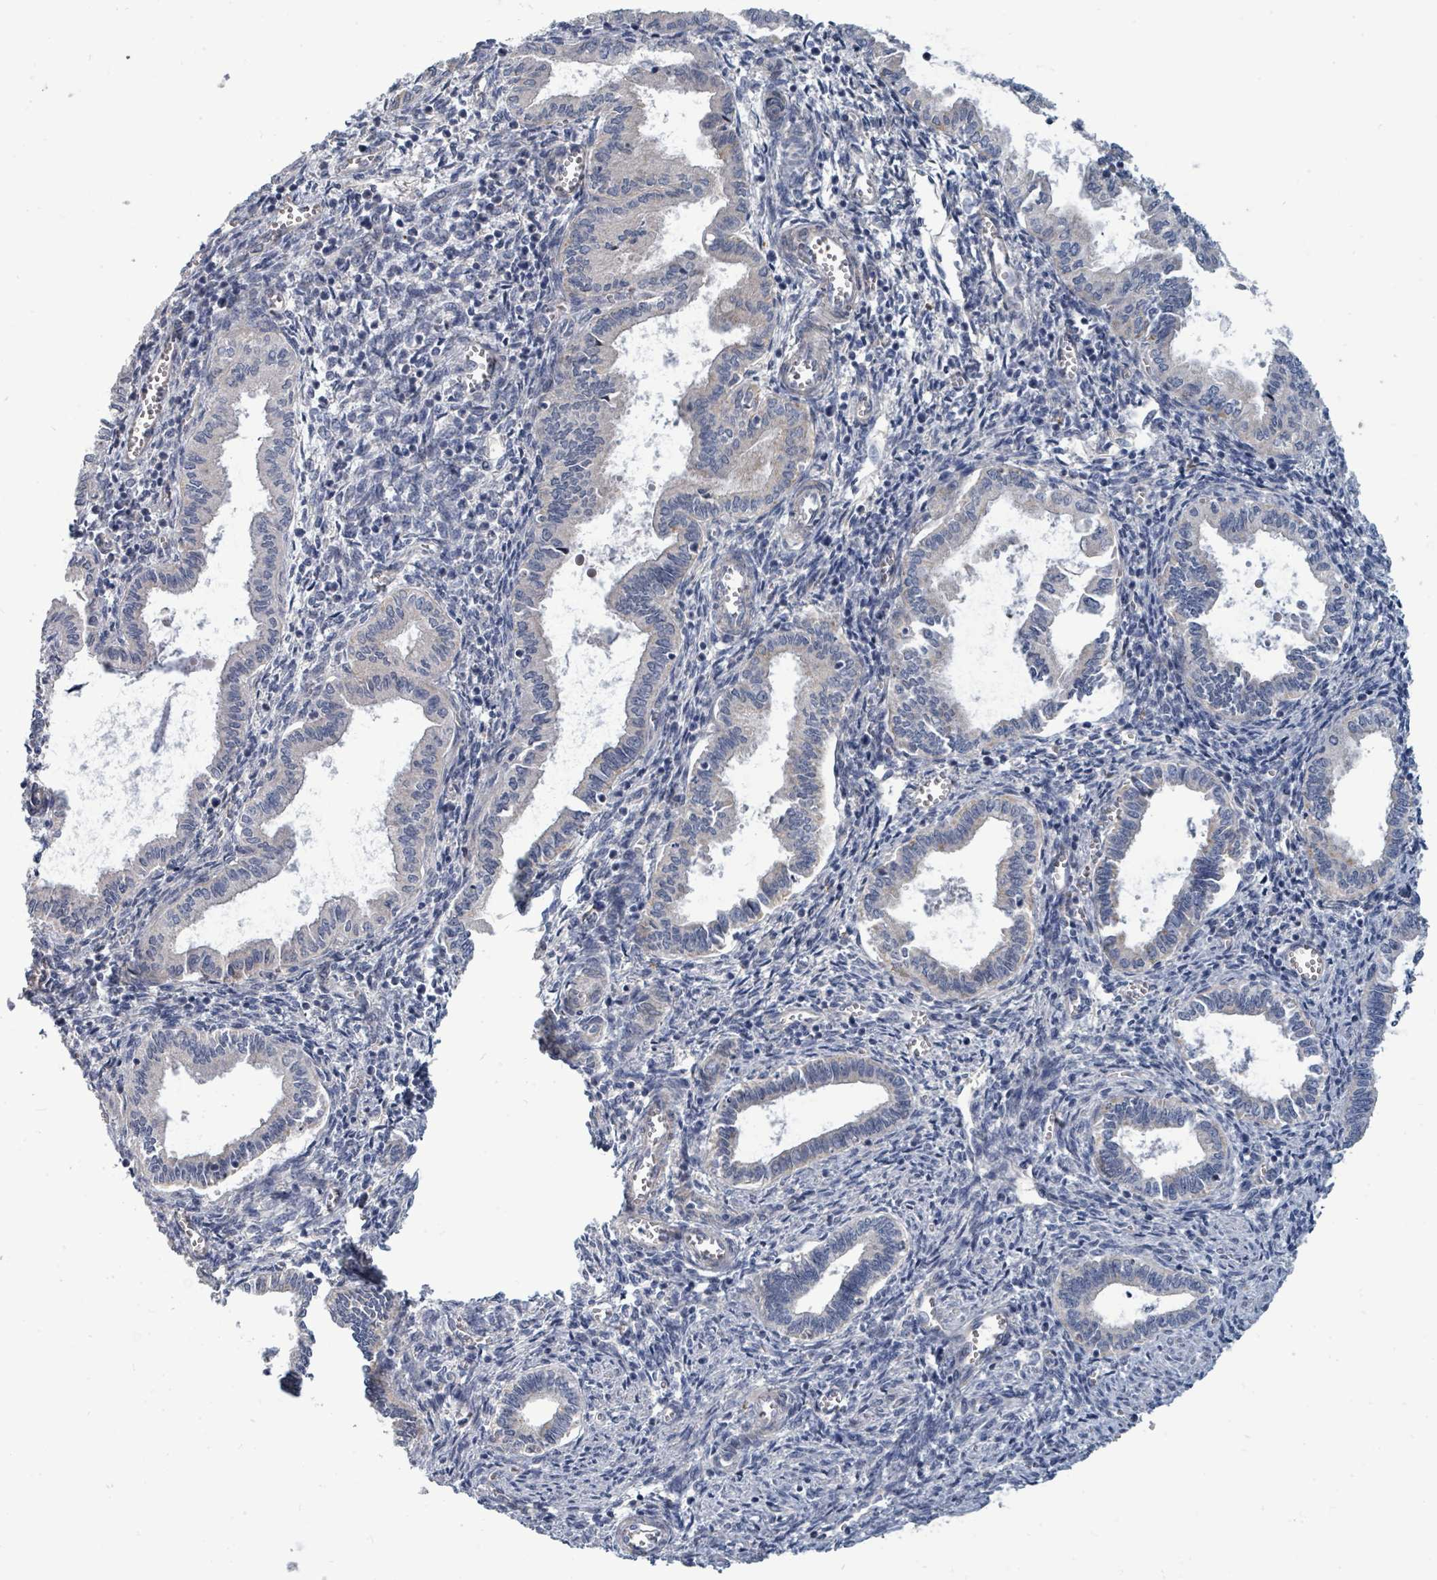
{"staining": {"intensity": "negative", "quantity": "none", "location": "none"}, "tissue": "endometrium", "cell_type": "Cells in endometrial stroma", "image_type": "normal", "snomed": [{"axis": "morphology", "description": "Normal tissue, NOS"}, {"axis": "topography", "description": "Endometrium"}], "caption": "Immunohistochemical staining of unremarkable endometrium exhibits no significant positivity in cells in endometrial stroma.", "gene": "TRDMT1", "patient": {"sex": "female", "age": 37}}